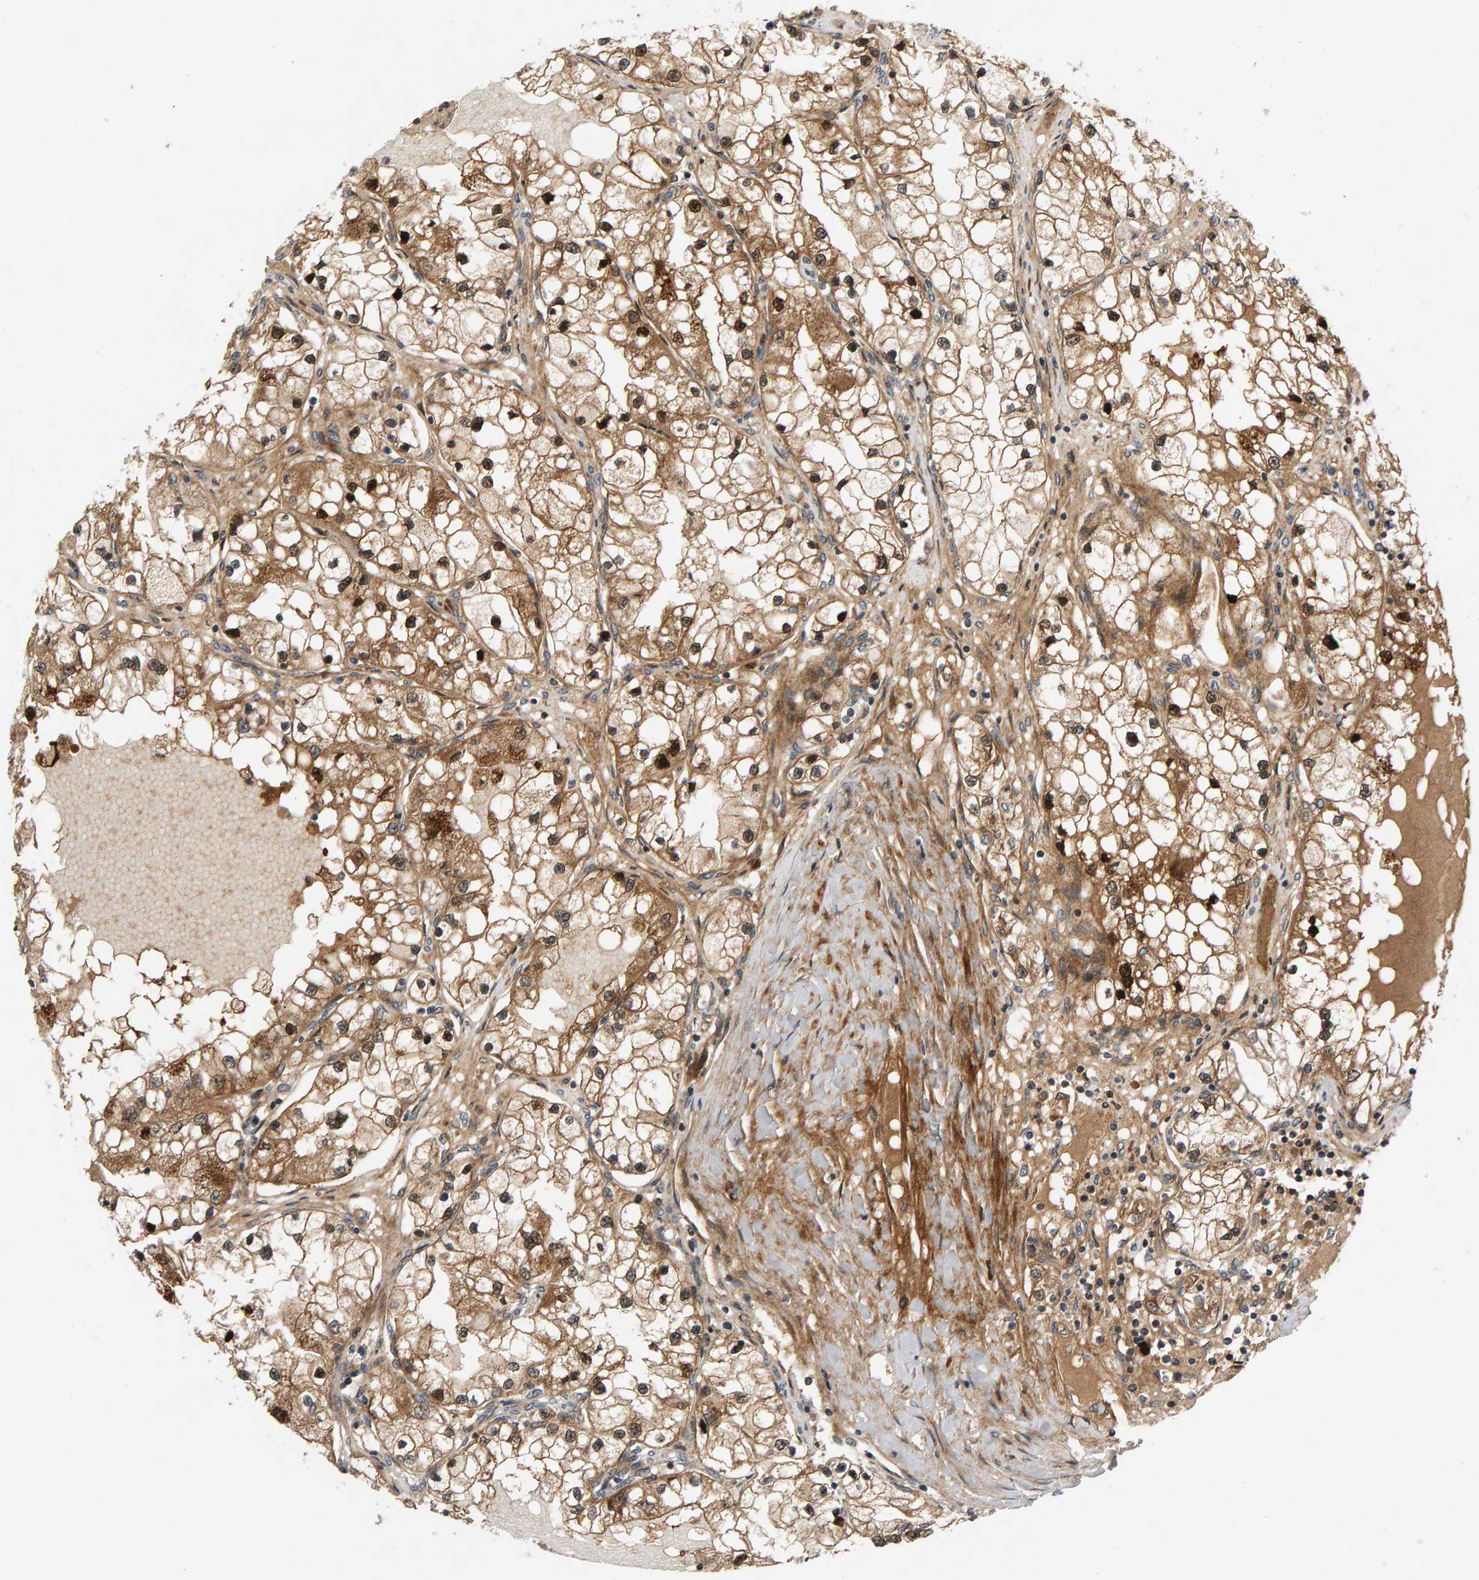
{"staining": {"intensity": "moderate", "quantity": ">75%", "location": "cytoplasmic/membranous"}, "tissue": "renal cancer", "cell_type": "Tumor cells", "image_type": "cancer", "snomed": [{"axis": "morphology", "description": "Adenocarcinoma, NOS"}, {"axis": "topography", "description": "Kidney"}], "caption": "Brown immunohistochemical staining in renal cancer (adenocarcinoma) reveals moderate cytoplasmic/membranous expression in about >75% of tumor cells. (Brightfield microscopy of DAB IHC at high magnification).", "gene": "BAHCC1", "patient": {"sex": "male", "age": 68}}